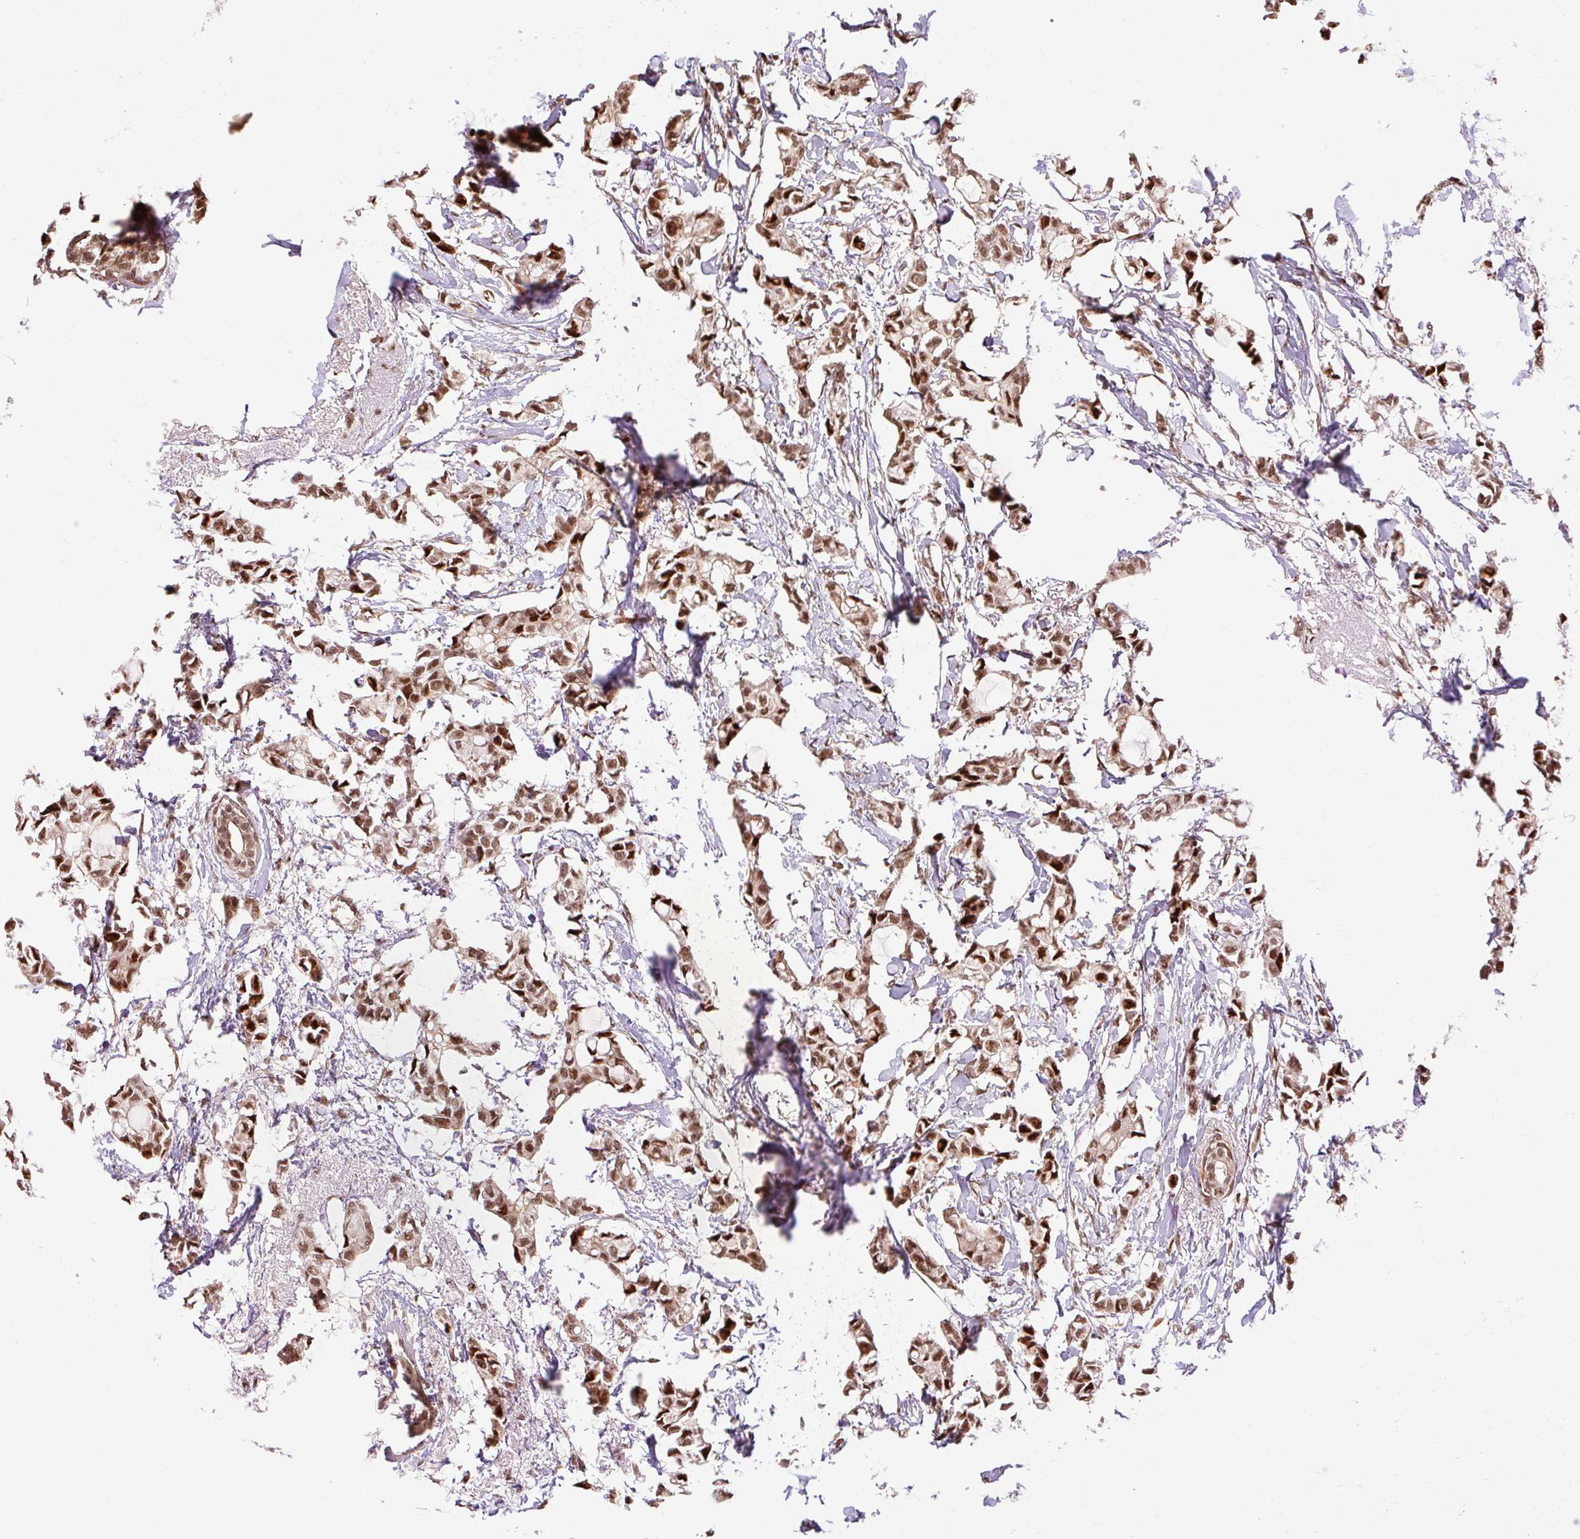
{"staining": {"intensity": "strong", "quantity": ">75%", "location": "nuclear"}, "tissue": "breast cancer", "cell_type": "Tumor cells", "image_type": "cancer", "snomed": [{"axis": "morphology", "description": "Duct carcinoma"}, {"axis": "topography", "description": "Breast"}], "caption": "Immunohistochemical staining of human breast cancer reveals high levels of strong nuclear protein positivity in approximately >75% of tumor cells. (DAB (3,3'-diaminobenzidine) = brown stain, brightfield microscopy at high magnification).", "gene": "MECOM", "patient": {"sex": "female", "age": 73}}